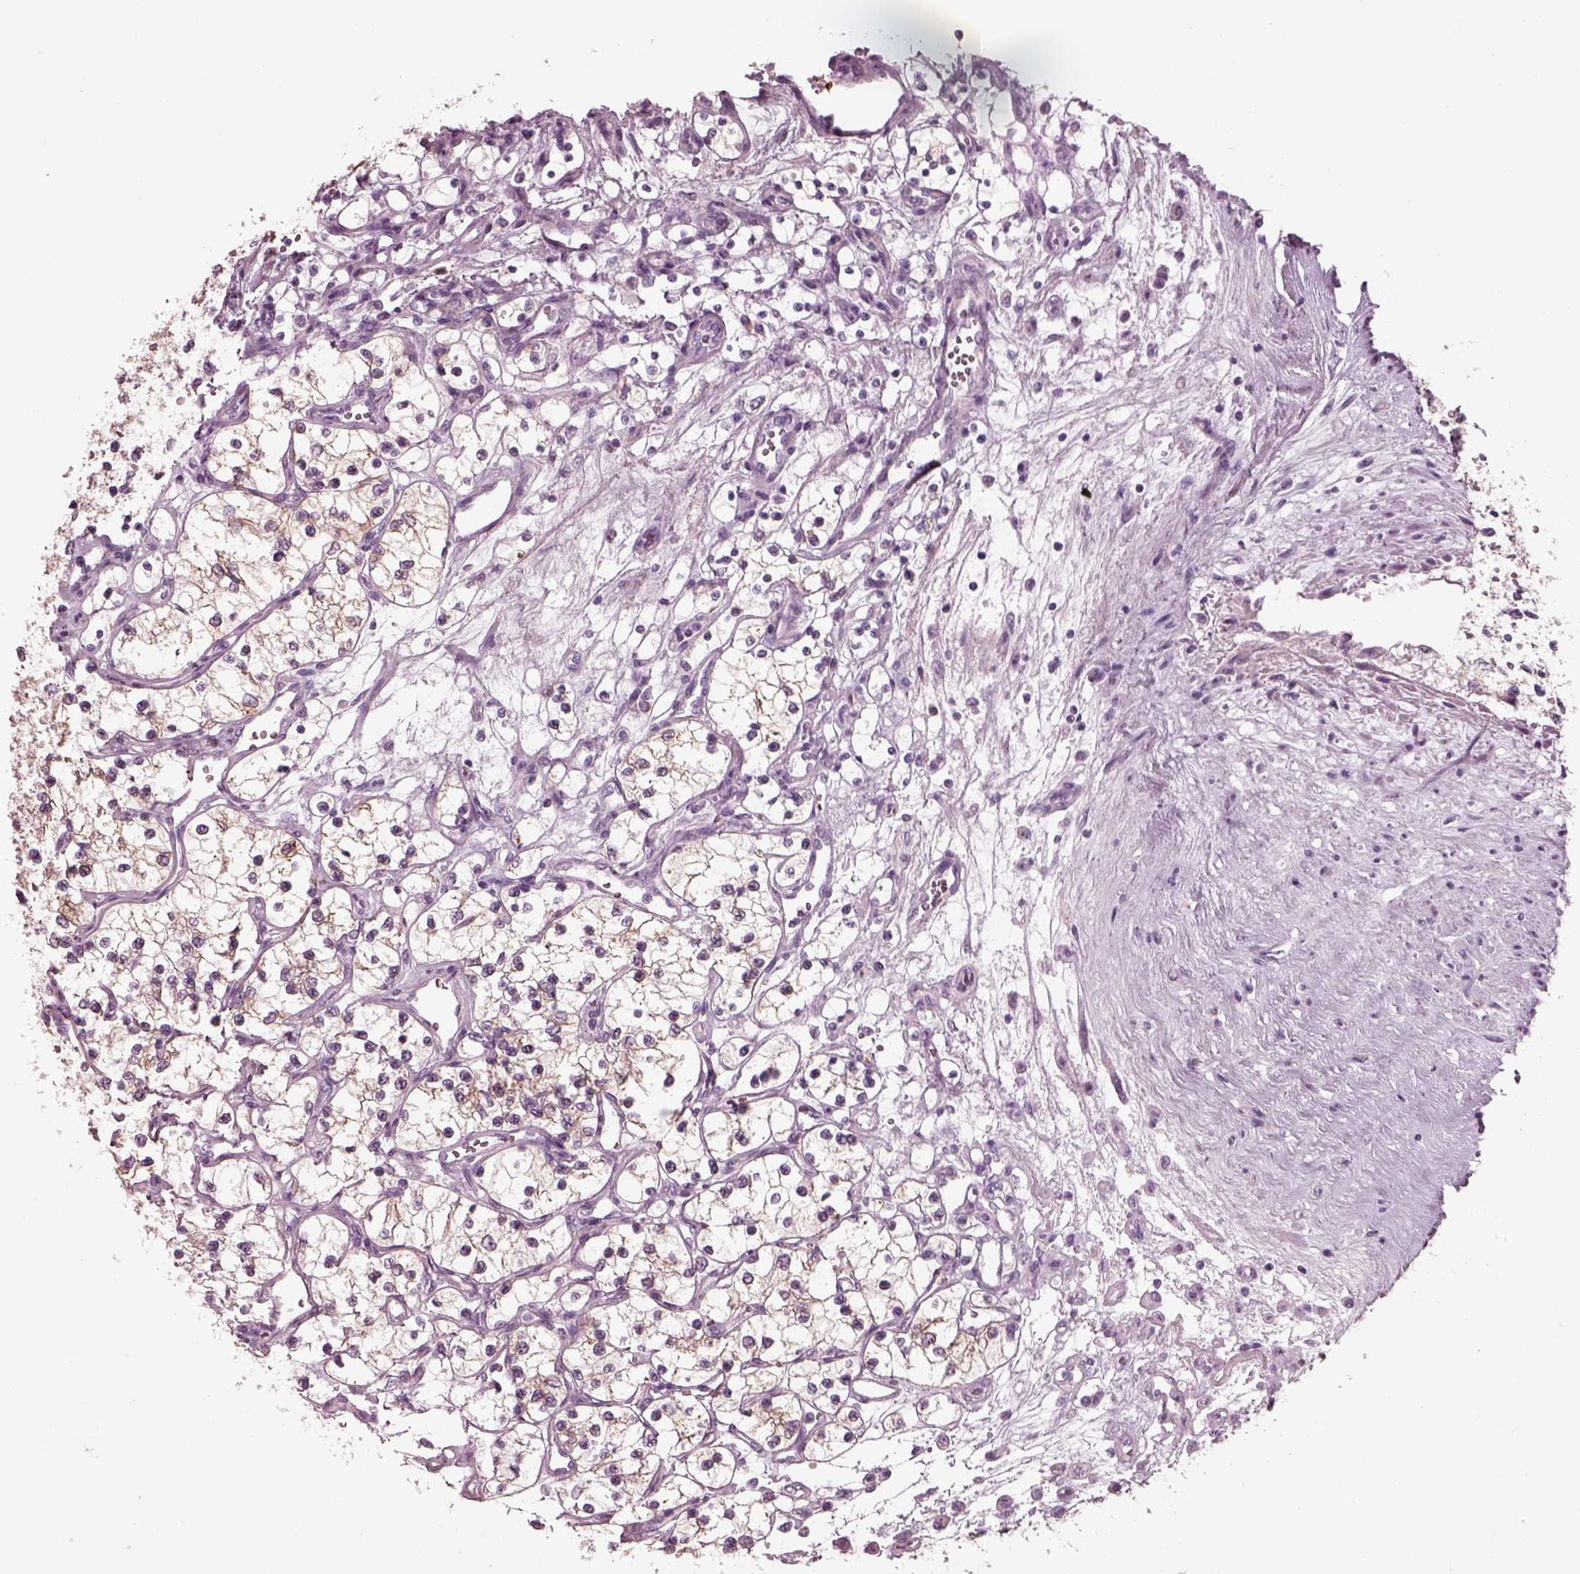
{"staining": {"intensity": "weak", "quantity": "<25%", "location": "cytoplasmic/membranous"}, "tissue": "renal cancer", "cell_type": "Tumor cells", "image_type": "cancer", "snomed": [{"axis": "morphology", "description": "Adenocarcinoma, NOS"}, {"axis": "topography", "description": "Kidney"}], "caption": "An immunohistochemistry (IHC) histopathology image of adenocarcinoma (renal) is shown. There is no staining in tumor cells of adenocarcinoma (renal). (Stains: DAB (3,3'-diaminobenzidine) immunohistochemistry with hematoxylin counter stain, Microscopy: brightfield microscopy at high magnification).", "gene": "SLC27A2", "patient": {"sex": "female", "age": 69}}